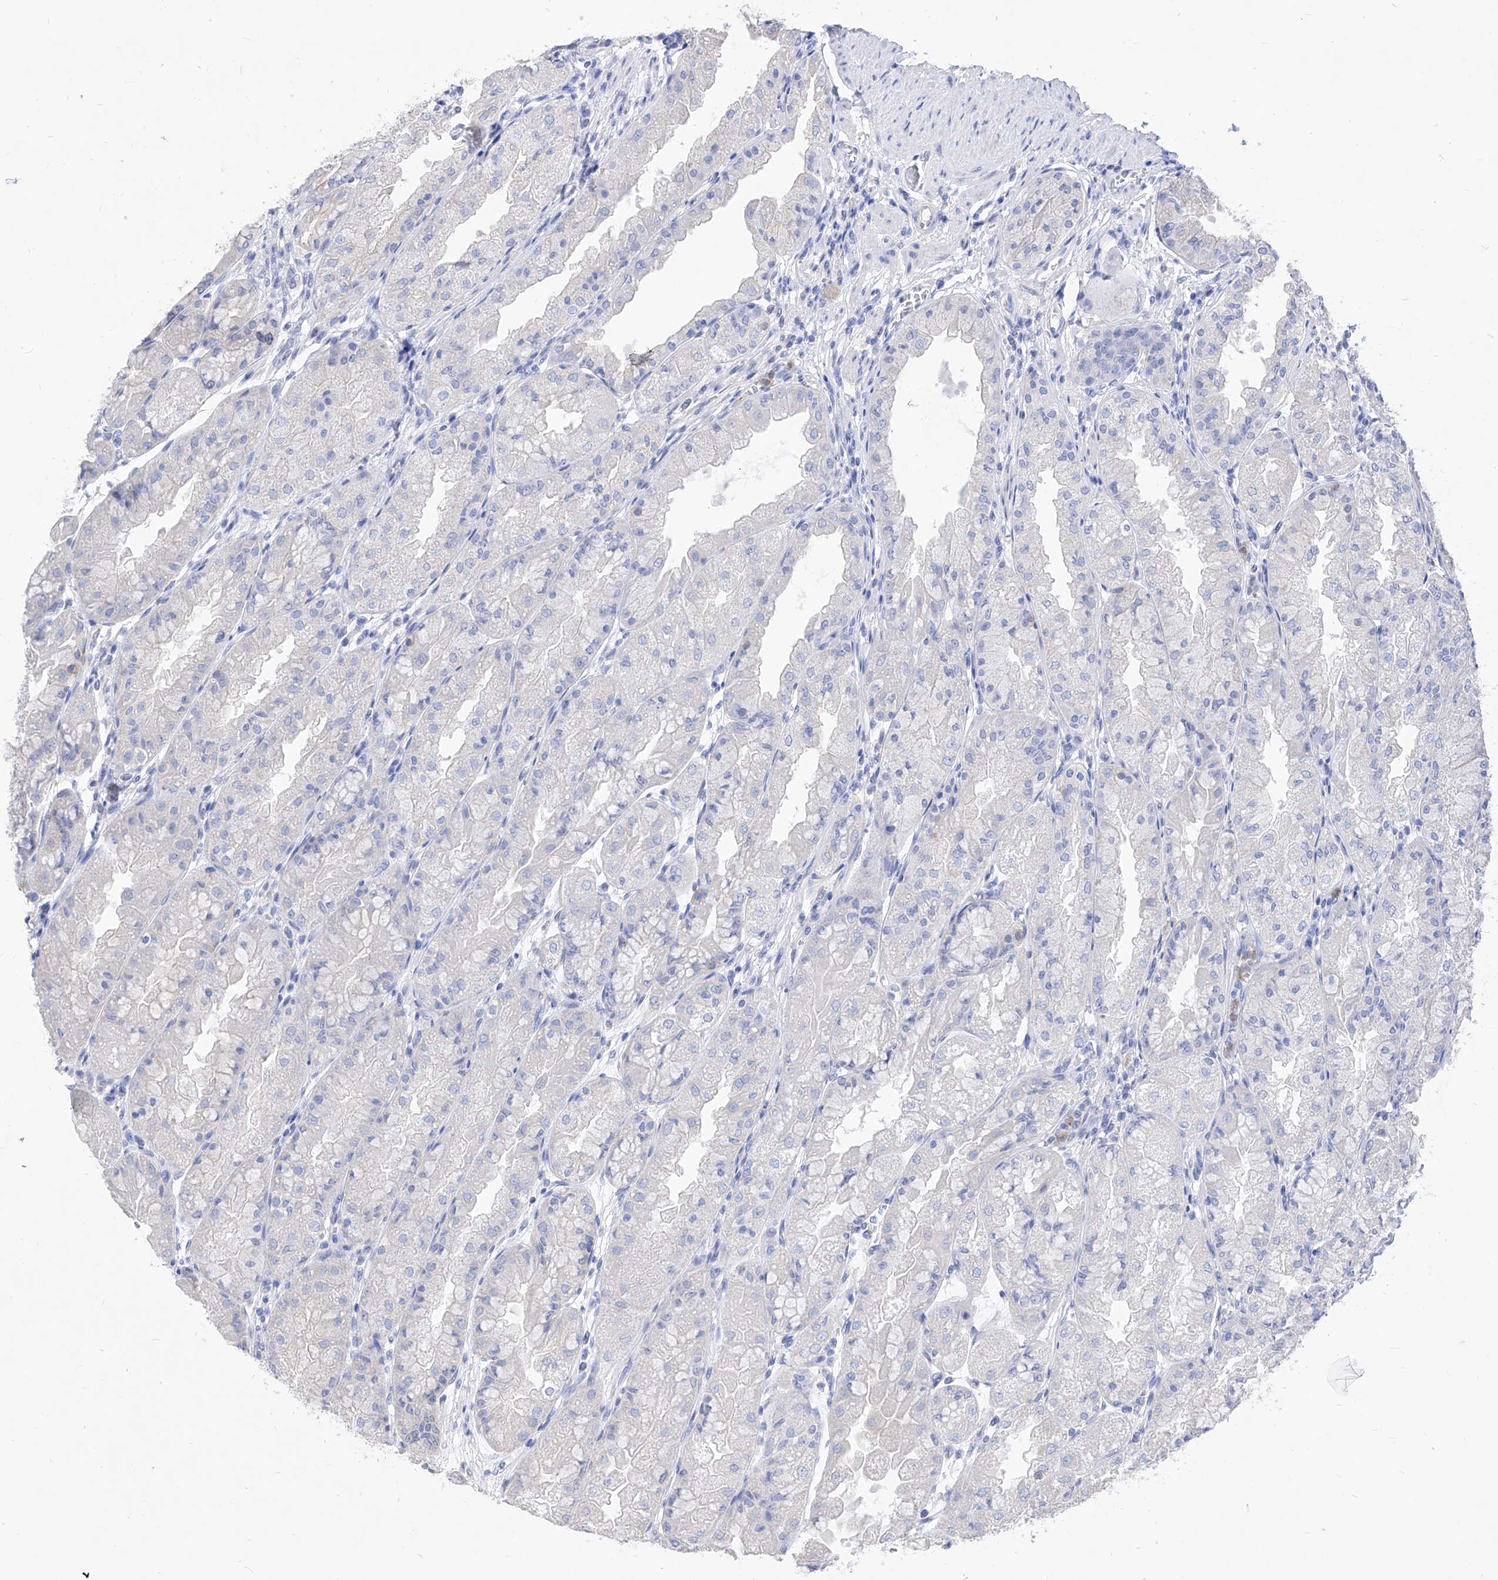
{"staining": {"intensity": "negative", "quantity": "none", "location": "none"}, "tissue": "stomach", "cell_type": "Glandular cells", "image_type": "normal", "snomed": [{"axis": "morphology", "description": "Normal tissue, NOS"}, {"axis": "topography", "description": "Stomach, upper"}], "caption": "The IHC image has no significant positivity in glandular cells of stomach. Brightfield microscopy of immunohistochemistry (IHC) stained with DAB (brown) and hematoxylin (blue), captured at high magnification.", "gene": "VAX1", "patient": {"sex": "male", "age": 47}}